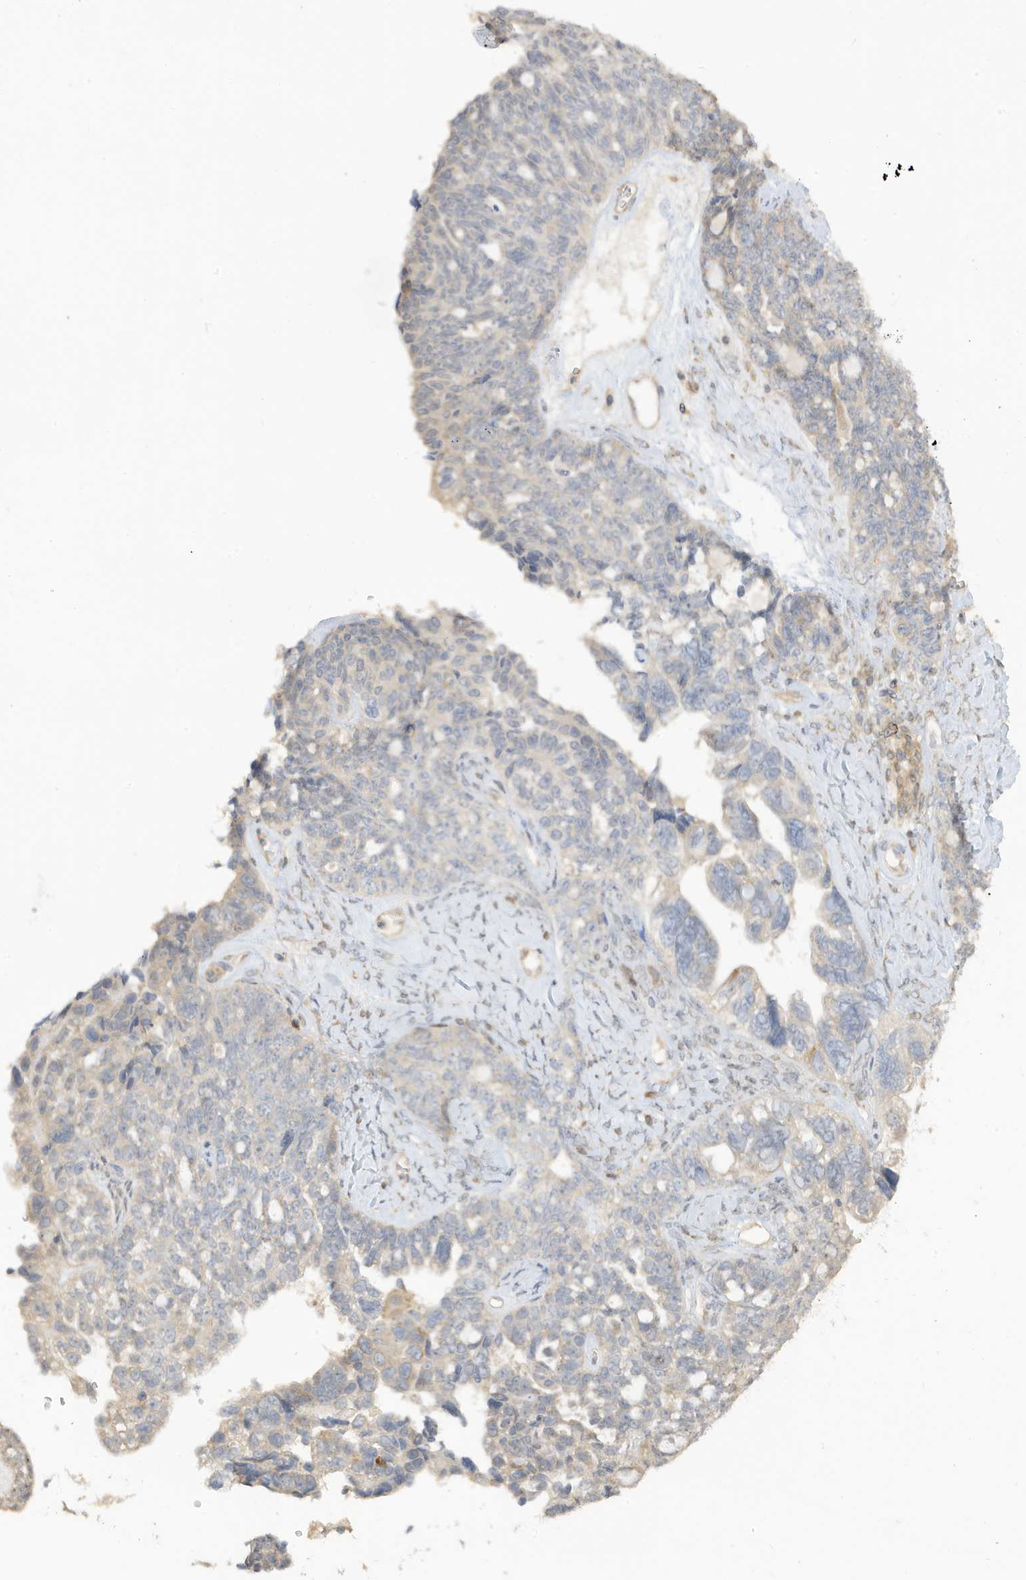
{"staining": {"intensity": "negative", "quantity": "none", "location": "none"}, "tissue": "ovarian cancer", "cell_type": "Tumor cells", "image_type": "cancer", "snomed": [{"axis": "morphology", "description": "Cystadenocarcinoma, serous, NOS"}, {"axis": "topography", "description": "Ovary"}], "caption": "DAB (3,3'-diaminobenzidine) immunohistochemical staining of ovarian cancer reveals no significant positivity in tumor cells.", "gene": "TAB3", "patient": {"sex": "female", "age": 79}}